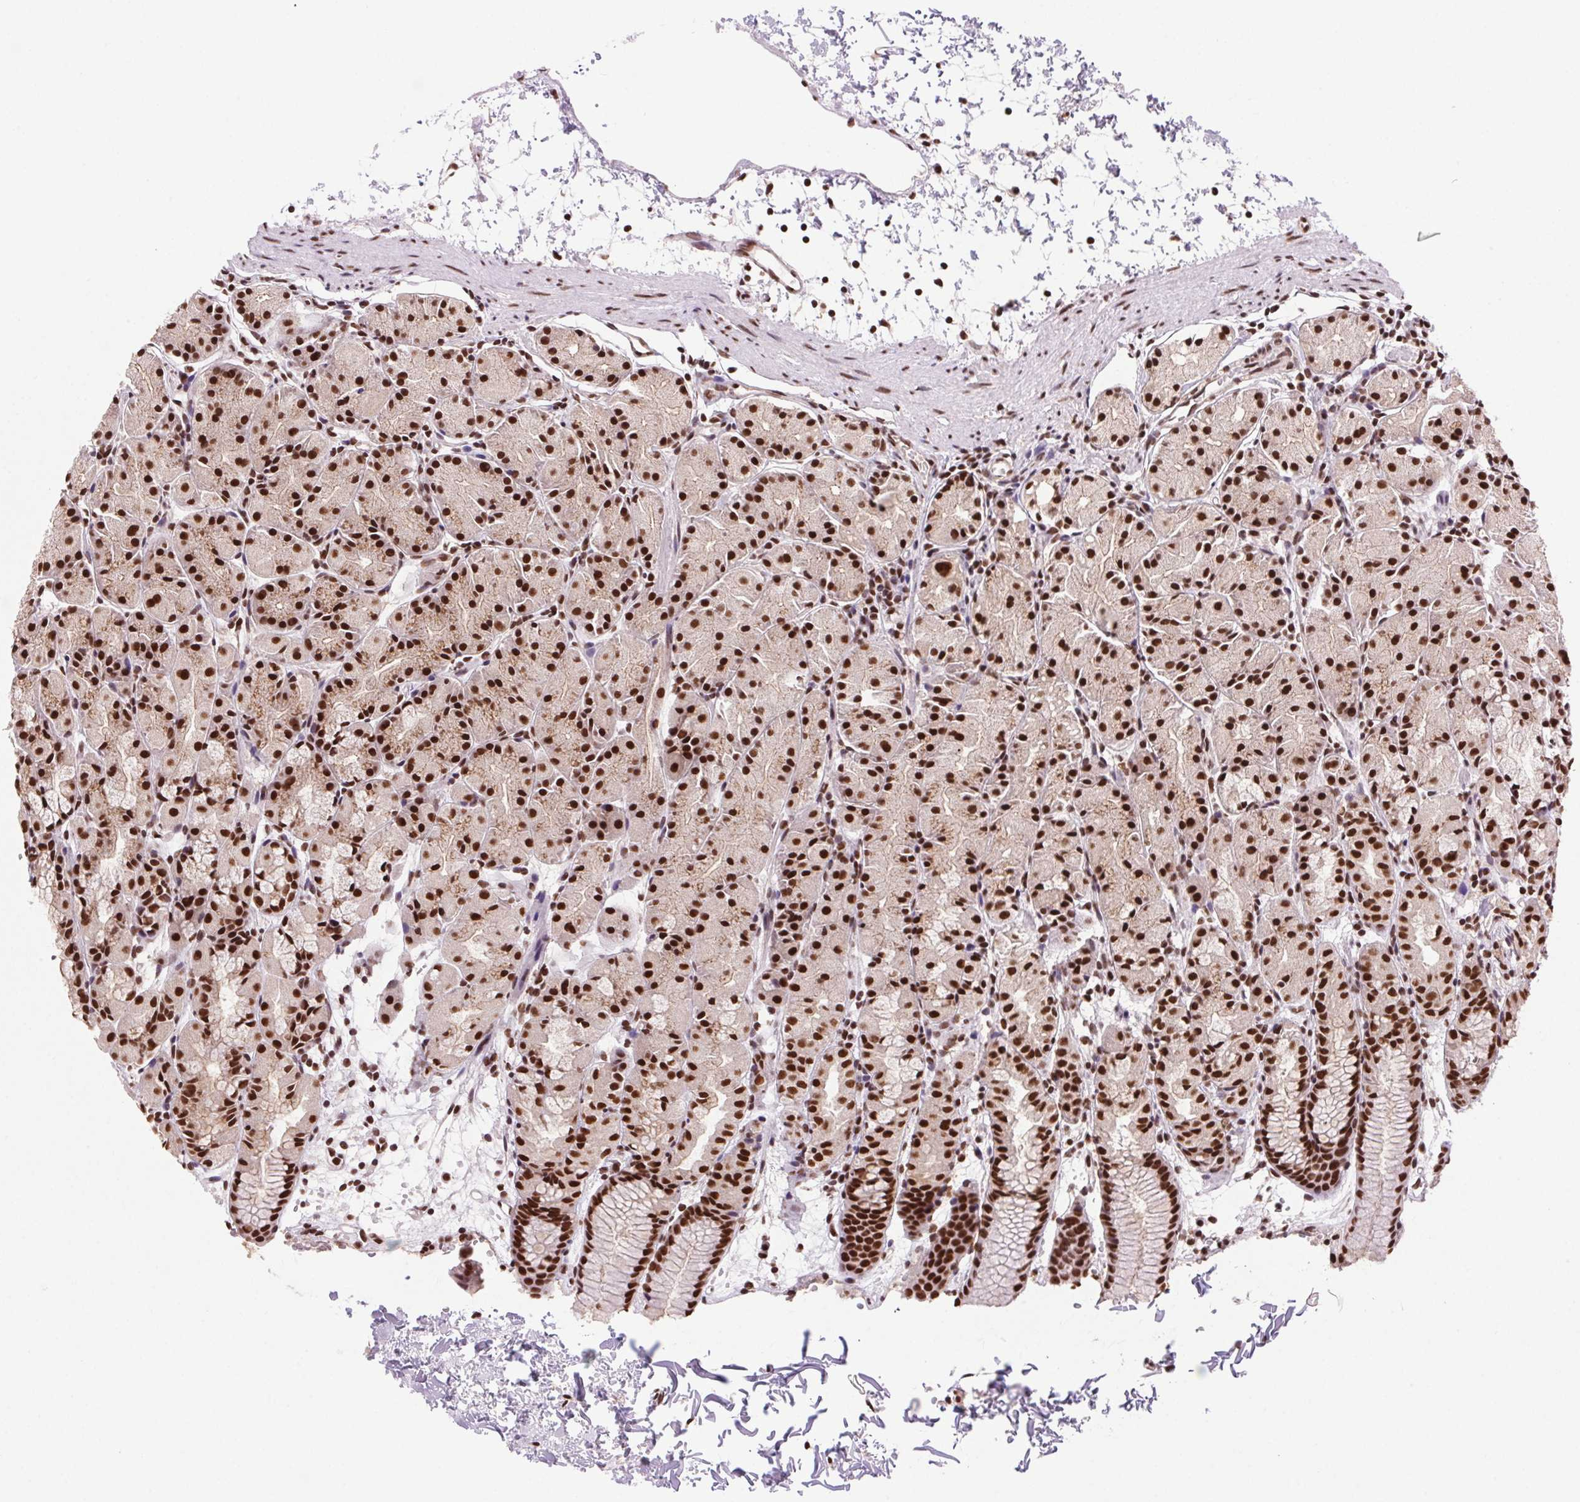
{"staining": {"intensity": "strong", "quantity": ">75%", "location": "nuclear"}, "tissue": "stomach", "cell_type": "Glandular cells", "image_type": "normal", "snomed": [{"axis": "morphology", "description": "Normal tissue, NOS"}, {"axis": "topography", "description": "Stomach, upper"}], "caption": "Protein staining of normal stomach shows strong nuclear positivity in about >75% of glandular cells.", "gene": "ZNF207", "patient": {"sex": "male", "age": 47}}